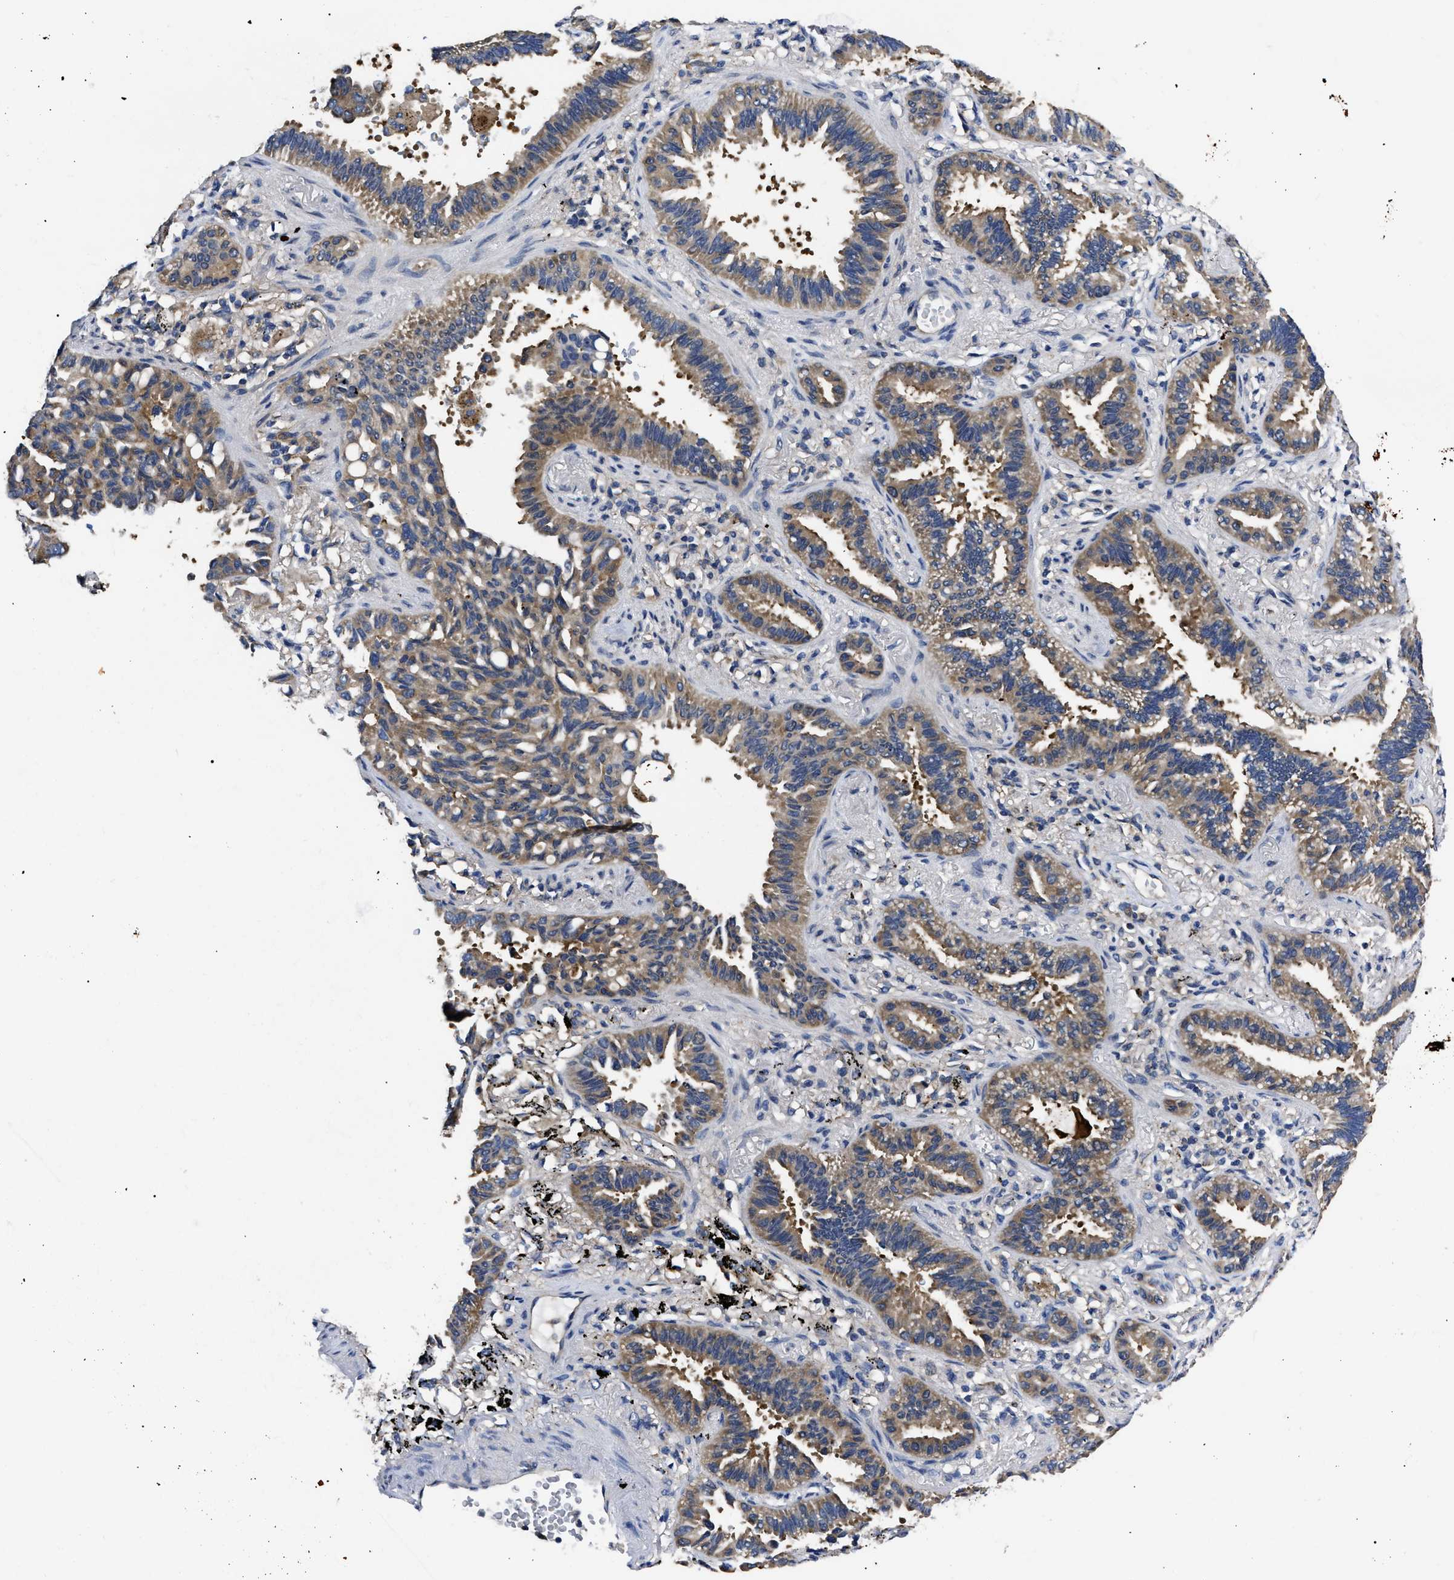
{"staining": {"intensity": "moderate", "quantity": ">75%", "location": "cytoplasmic/membranous"}, "tissue": "lung cancer", "cell_type": "Tumor cells", "image_type": "cancer", "snomed": [{"axis": "morphology", "description": "Normal tissue, NOS"}, {"axis": "morphology", "description": "Adenocarcinoma, NOS"}, {"axis": "topography", "description": "Lung"}], "caption": "Tumor cells exhibit medium levels of moderate cytoplasmic/membranous positivity in approximately >75% of cells in lung cancer (adenocarcinoma).", "gene": "GET4", "patient": {"sex": "male", "age": 59}}